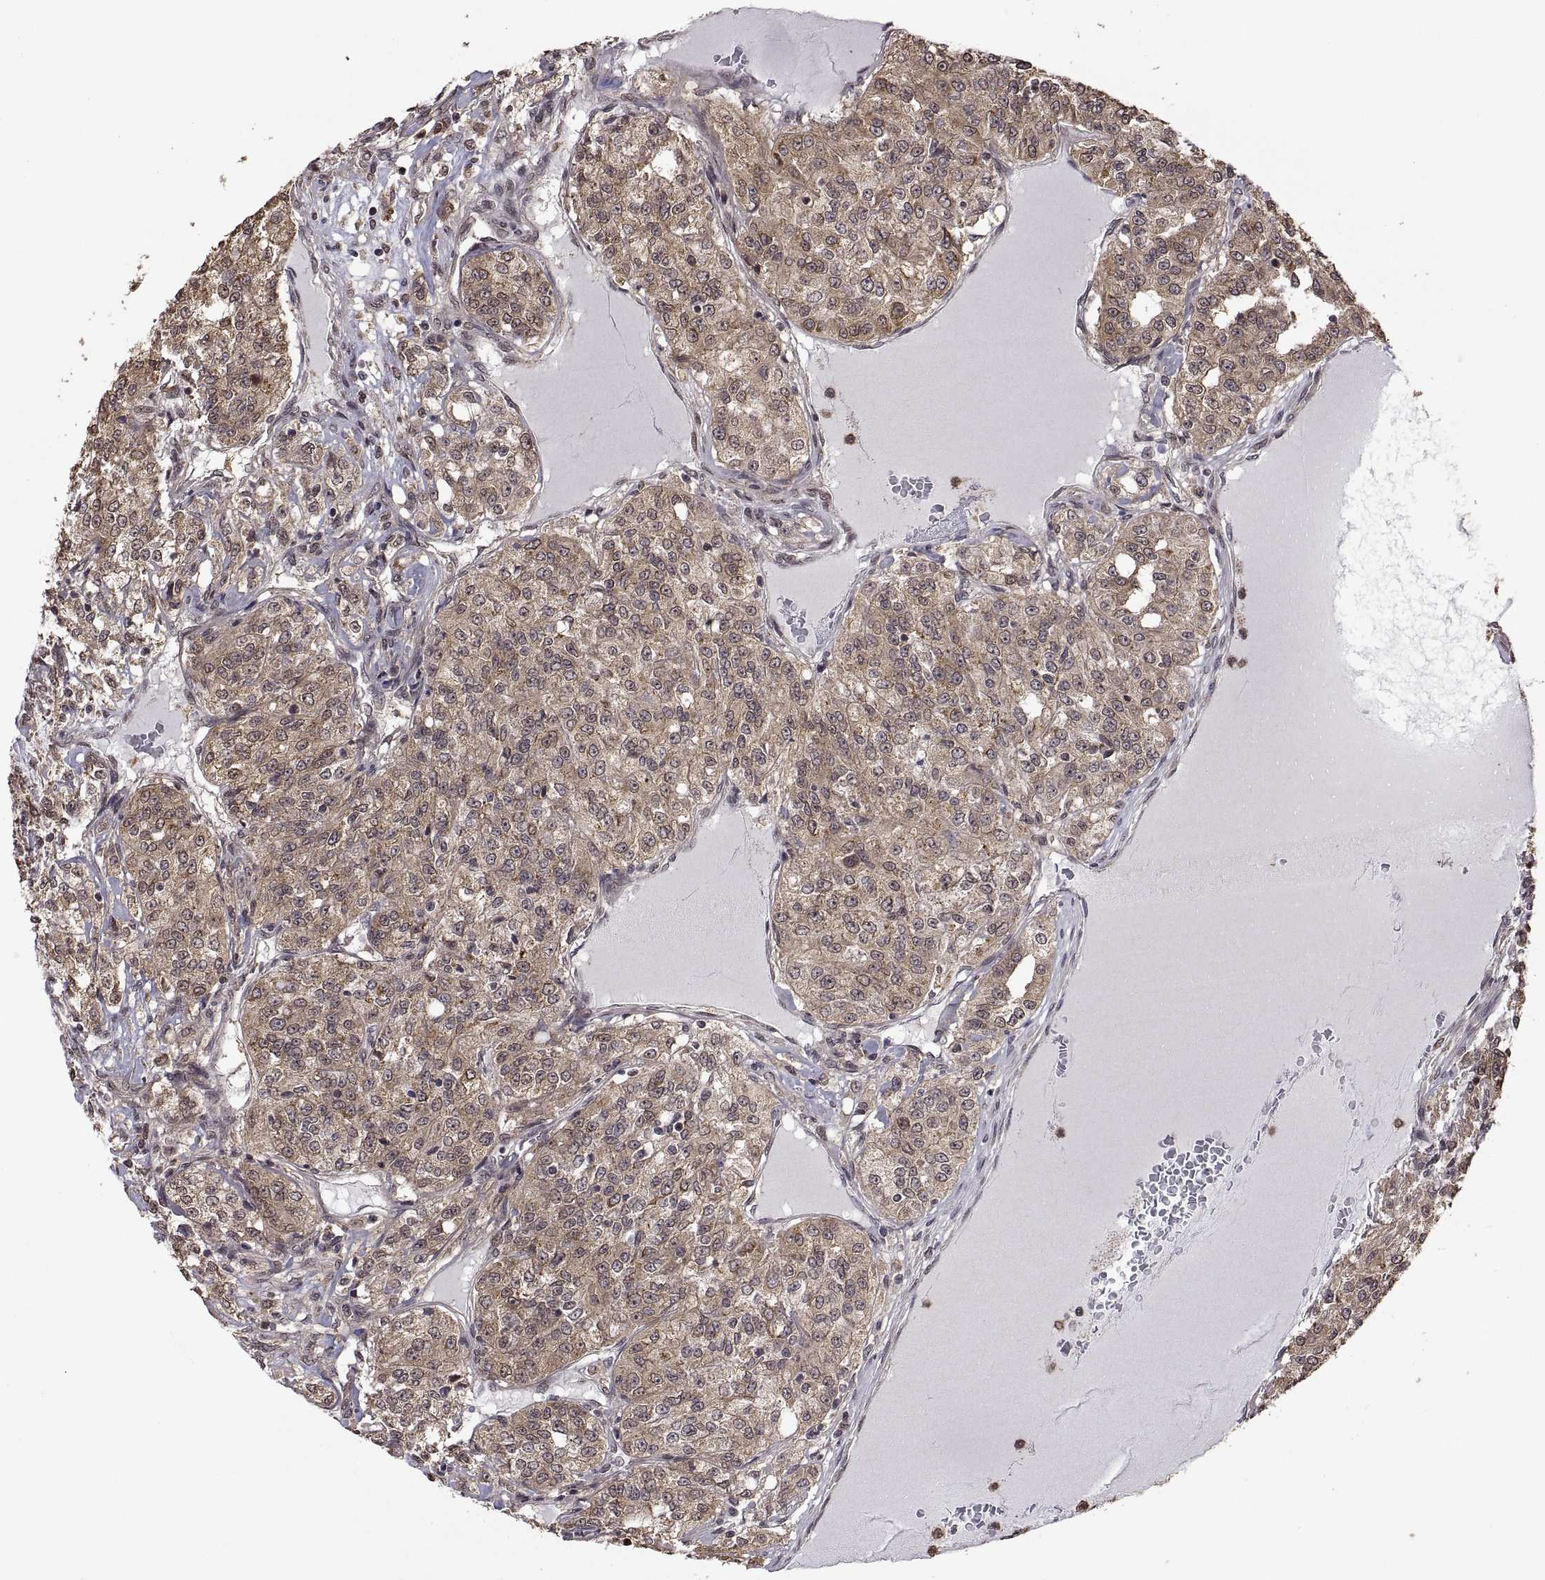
{"staining": {"intensity": "weak", "quantity": ">75%", "location": "cytoplasmic/membranous"}, "tissue": "renal cancer", "cell_type": "Tumor cells", "image_type": "cancer", "snomed": [{"axis": "morphology", "description": "Adenocarcinoma, NOS"}, {"axis": "topography", "description": "Kidney"}], "caption": "This photomicrograph displays IHC staining of renal adenocarcinoma, with low weak cytoplasmic/membranous staining in about >75% of tumor cells.", "gene": "ZNRF2", "patient": {"sex": "female", "age": 63}}